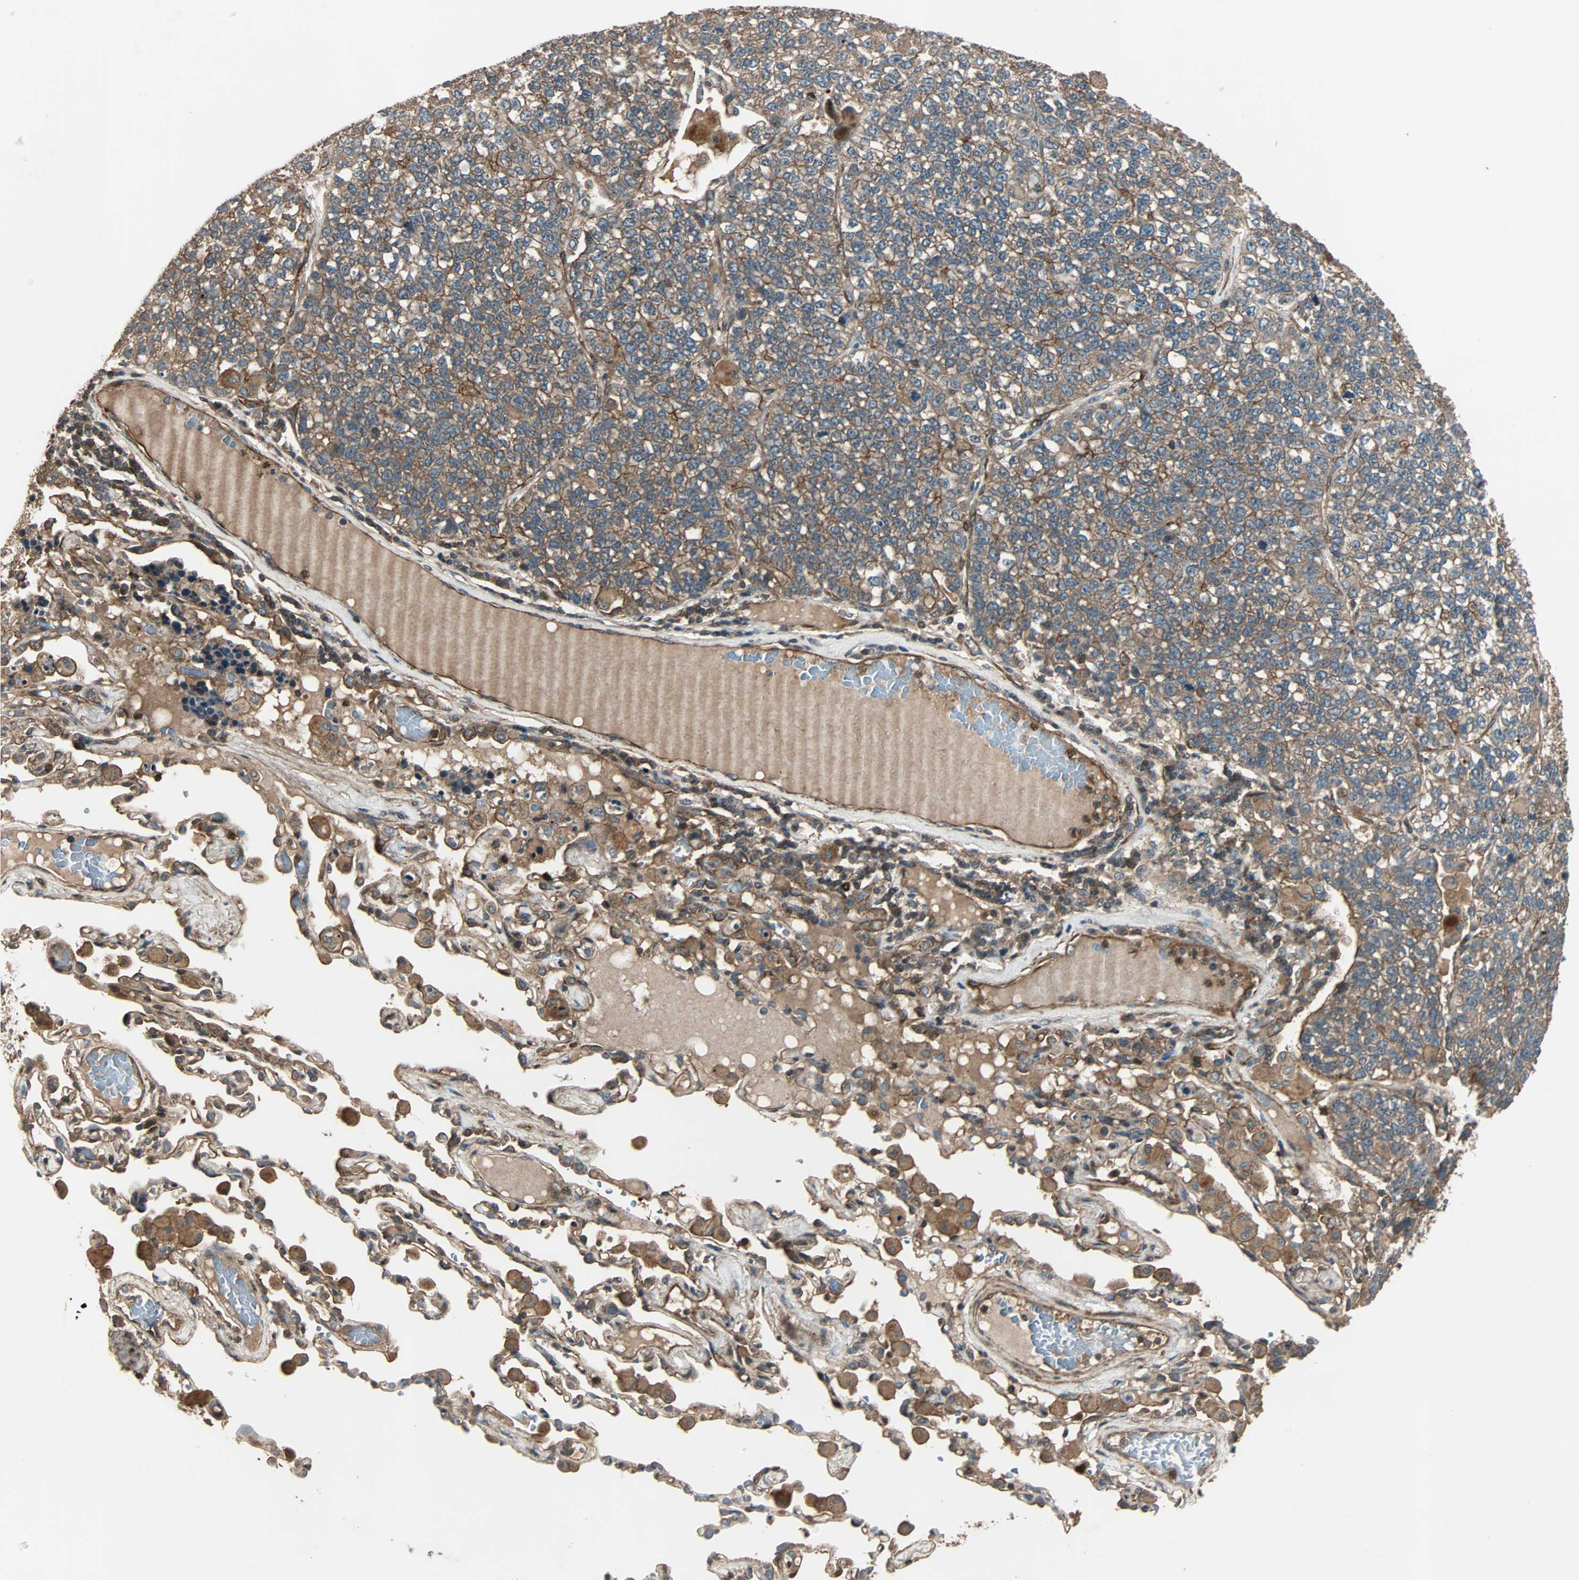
{"staining": {"intensity": "moderate", "quantity": ">75%", "location": "cytoplasmic/membranous"}, "tissue": "lung cancer", "cell_type": "Tumor cells", "image_type": "cancer", "snomed": [{"axis": "morphology", "description": "Adenocarcinoma, NOS"}, {"axis": "topography", "description": "Lung"}], "caption": "A photomicrograph of lung adenocarcinoma stained for a protein demonstrates moderate cytoplasmic/membranous brown staining in tumor cells.", "gene": "GCK", "patient": {"sex": "male", "age": 49}}